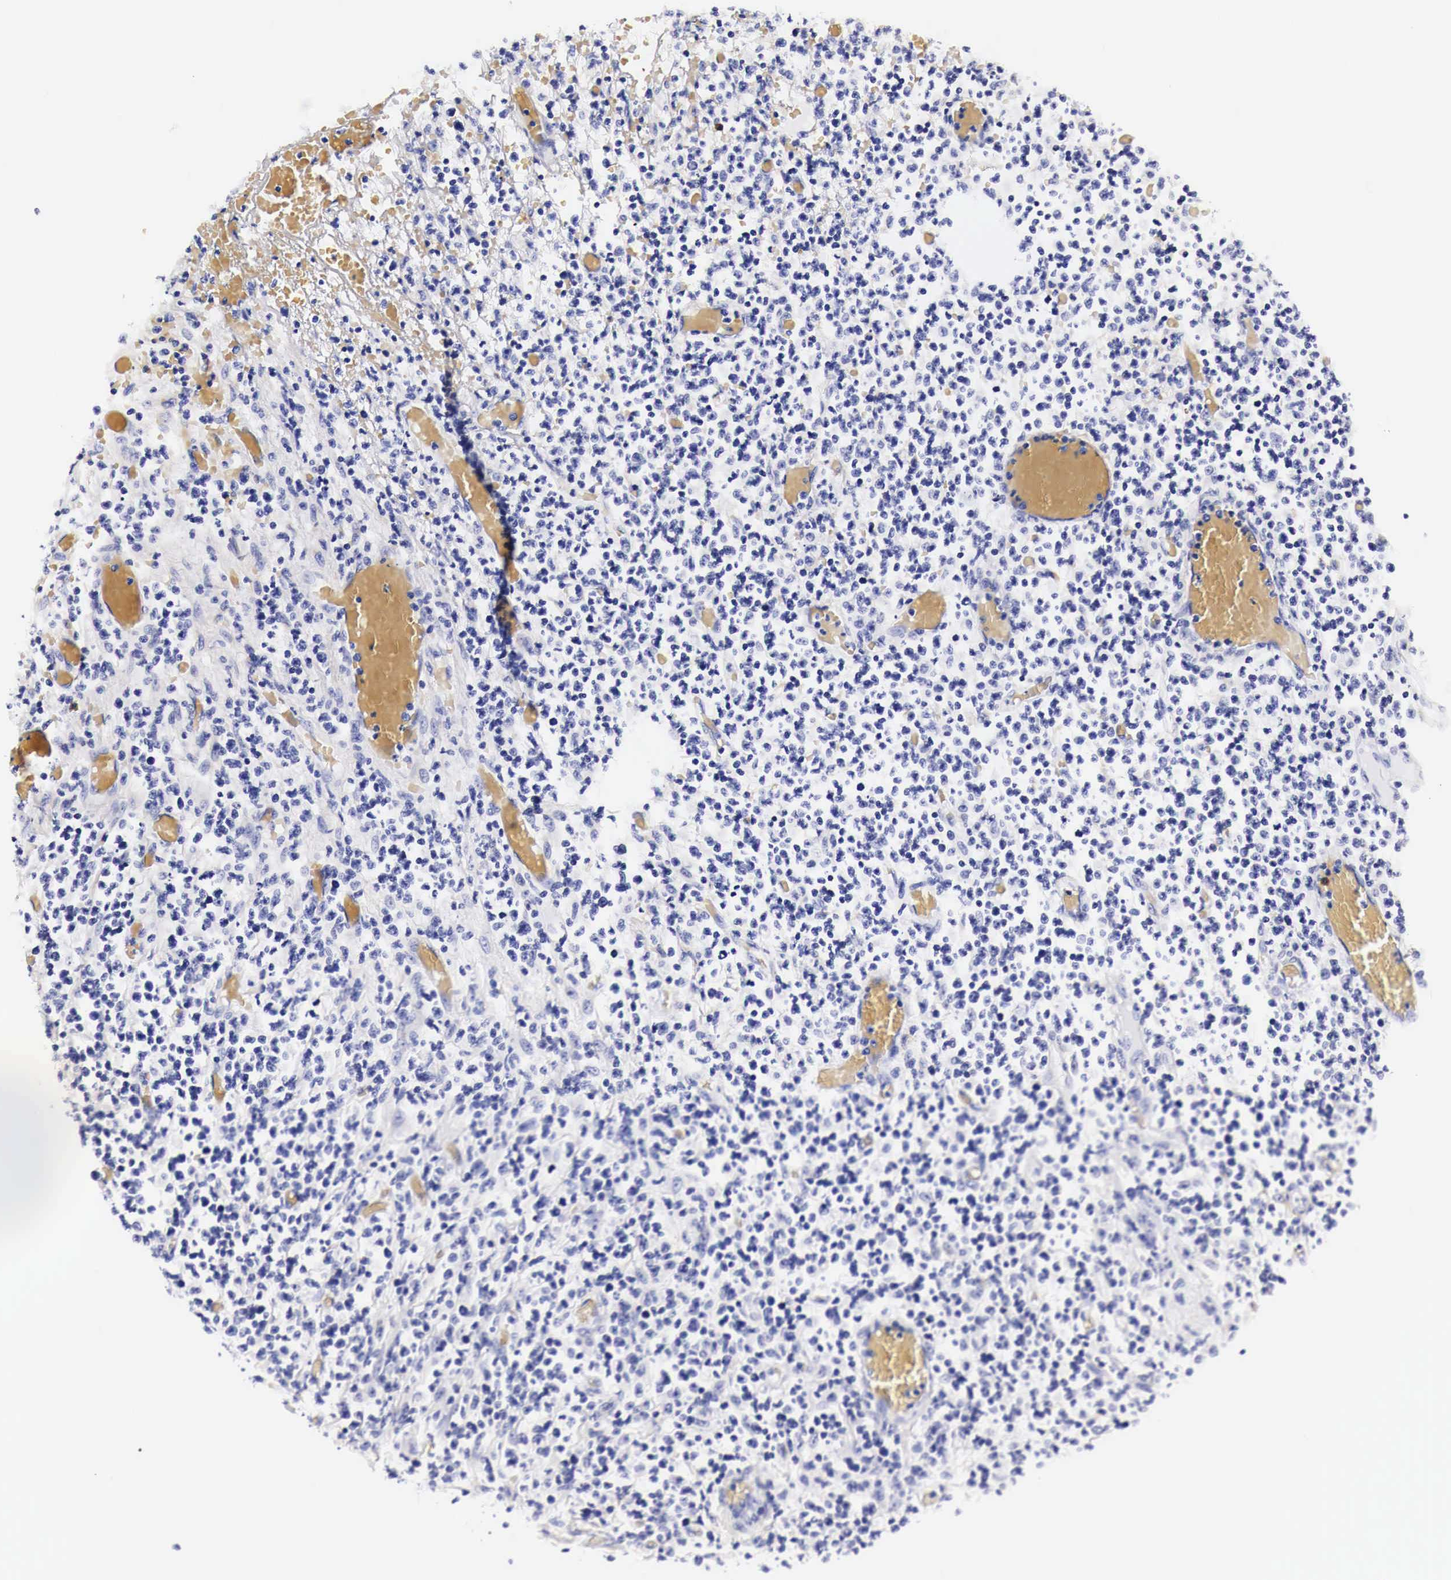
{"staining": {"intensity": "negative", "quantity": "none", "location": "none"}, "tissue": "lymphoma", "cell_type": "Tumor cells", "image_type": "cancer", "snomed": [{"axis": "morphology", "description": "Malignant lymphoma, non-Hodgkin's type, High grade"}, {"axis": "topography", "description": "Colon"}], "caption": "A histopathology image of malignant lymphoma, non-Hodgkin's type (high-grade) stained for a protein exhibits no brown staining in tumor cells.", "gene": "EGFR", "patient": {"sex": "male", "age": 82}}